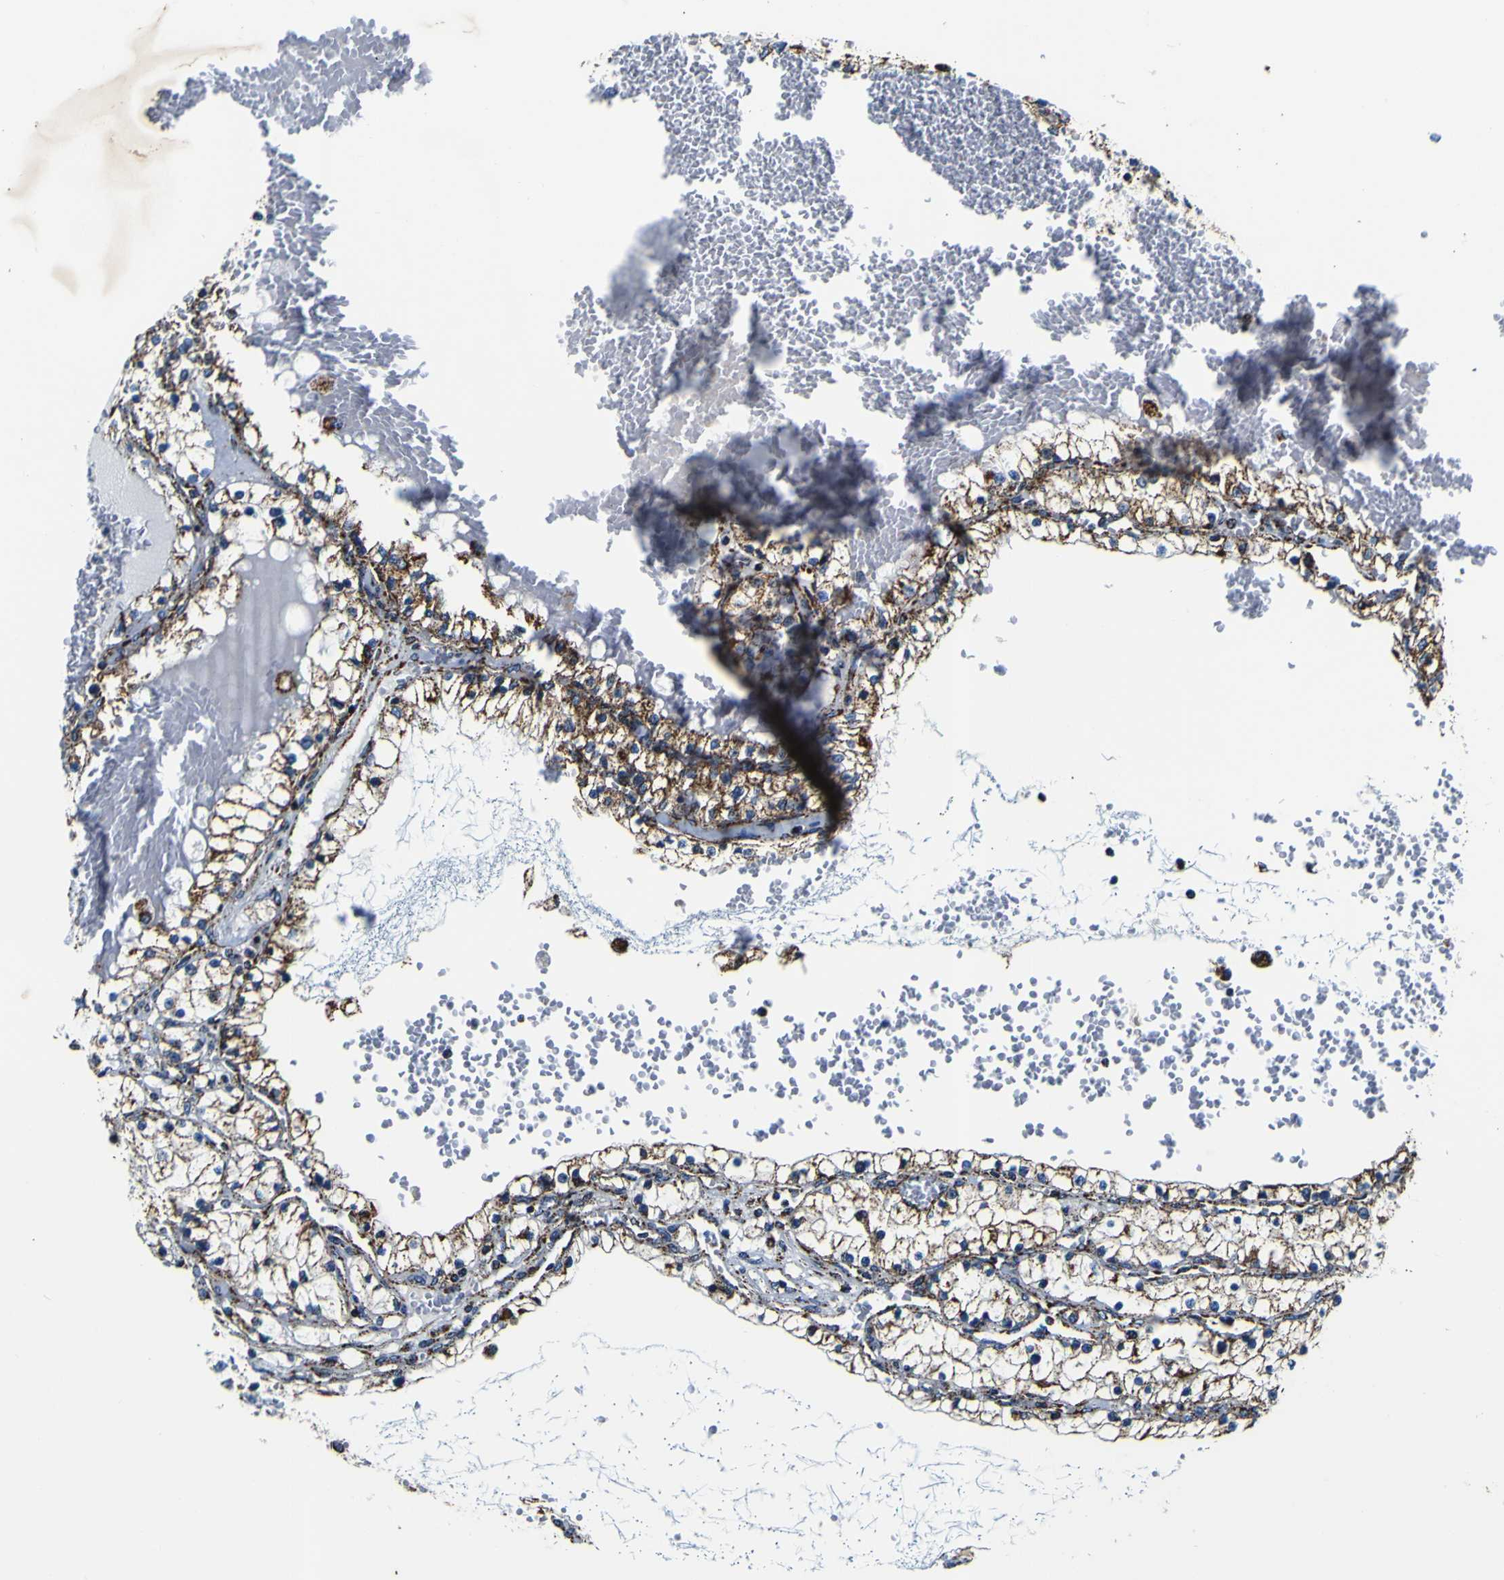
{"staining": {"intensity": "moderate", "quantity": "25%-75%", "location": "cytoplasmic/membranous"}, "tissue": "renal cancer", "cell_type": "Tumor cells", "image_type": "cancer", "snomed": [{"axis": "morphology", "description": "Adenocarcinoma, NOS"}, {"axis": "topography", "description": "Kidney"}], "caption": "This micrograph displays renal cancer stained with immunohistochemistry to label a protein in brown. The cytoplasmic/membranous of tumor cells show moderate positivity for the protein. Nuclei are counter-stained blue.", "gene": "PTRH2", "patient": {"sex": "male", "age": 68}}